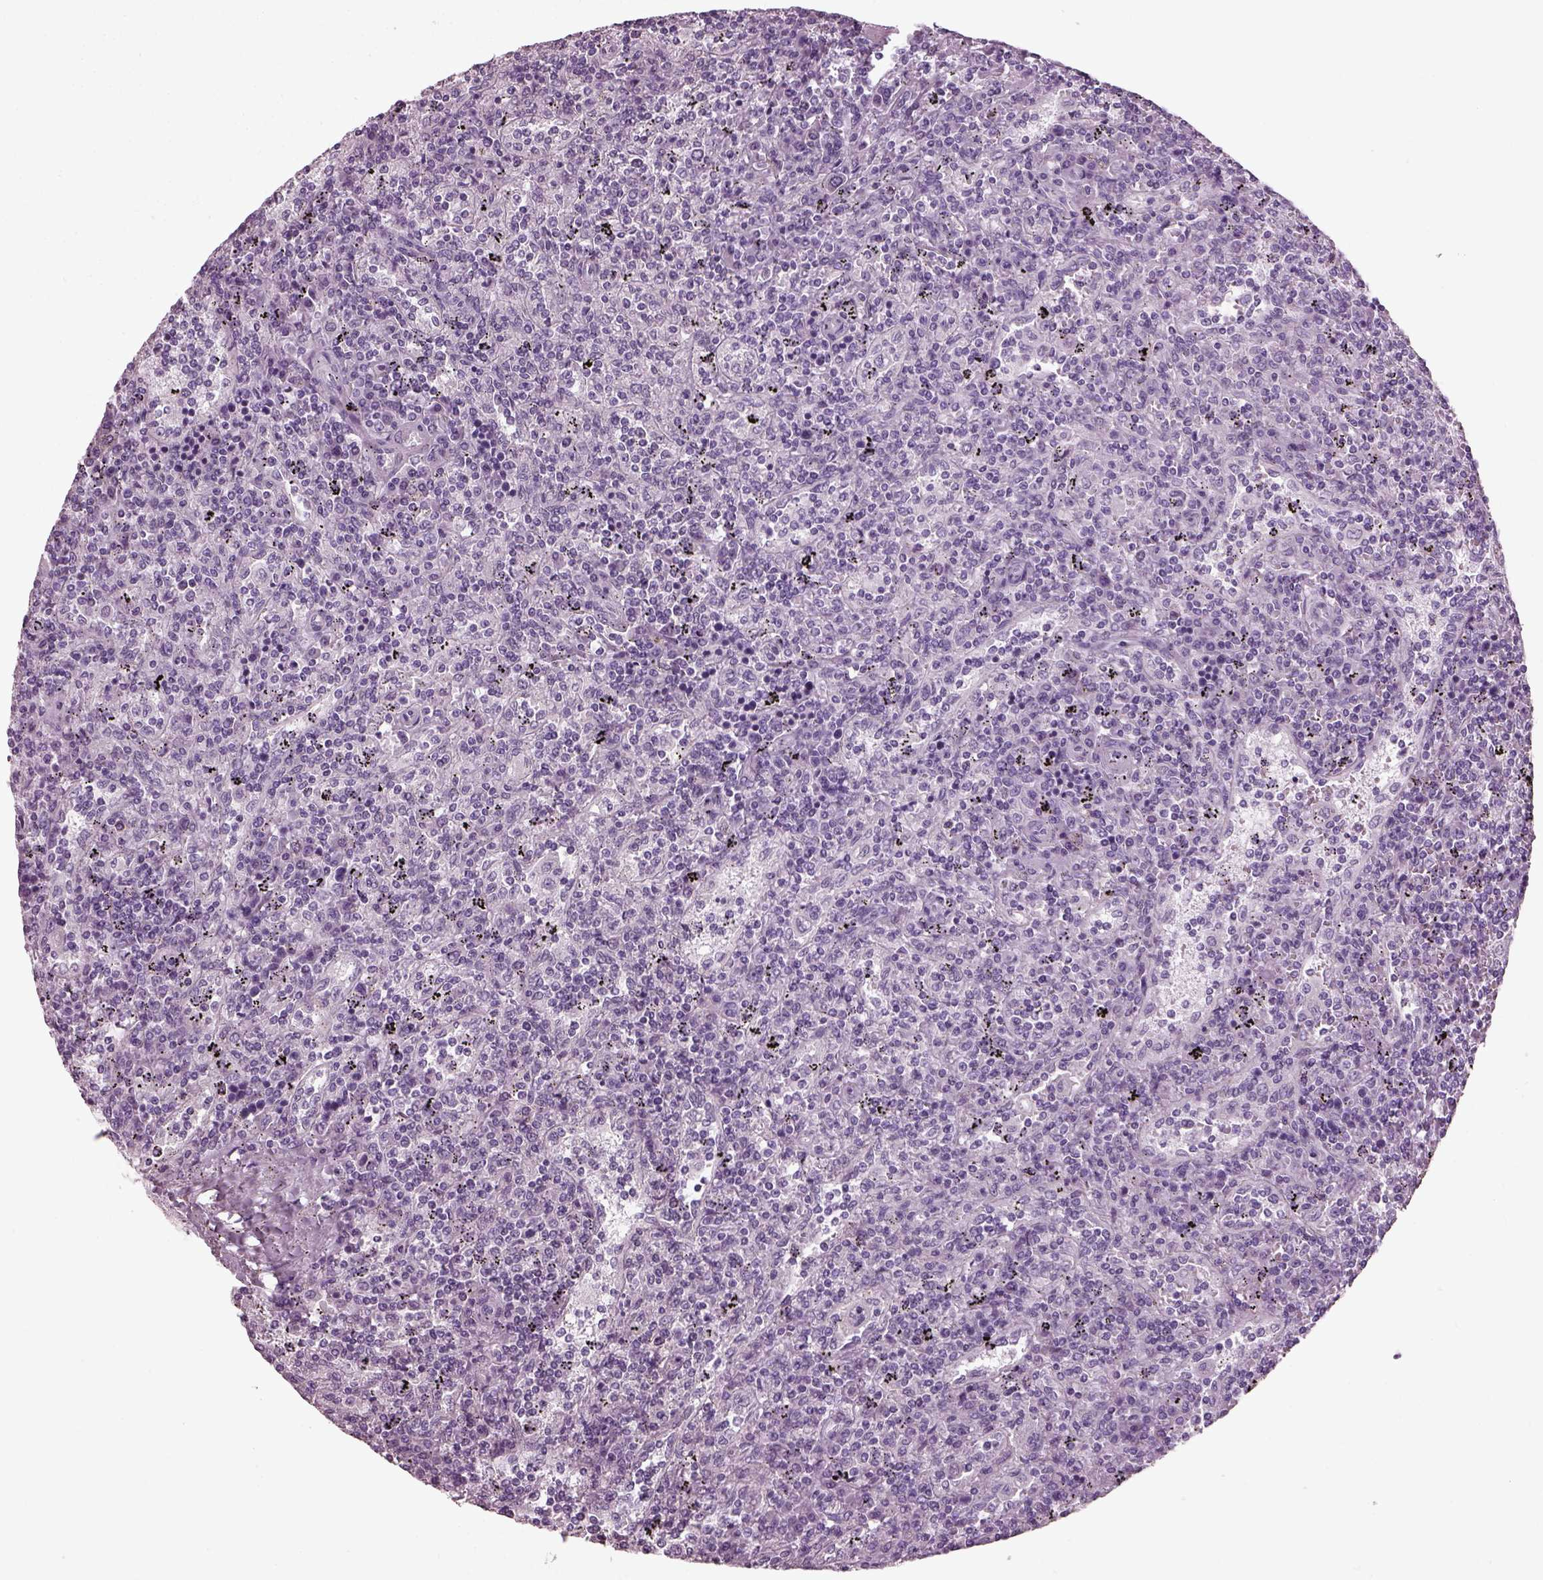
{"staining": {"intensity": "negative", "quantity": "none", "location": "none"}, "tissue": "lymphoma", "cell_type": "Tumor cells", "image_type": "cancer", "snomed": [{"axis": "morphology", "description": "Malignant lymphoma, non-Hodgkin's type, Low grade"}, {"axis": "topography", "description": "Spleen"}], "caption": "Histopathology image shows no significant protein expression in tumor cells of lymphoma. (DAB (3,3'-diaminobenzidine) immunohistochemistry (IHC) with hematoxylin counter stain).", "gene": "PDC", "patient": {"sex": "male", "age": 62}}